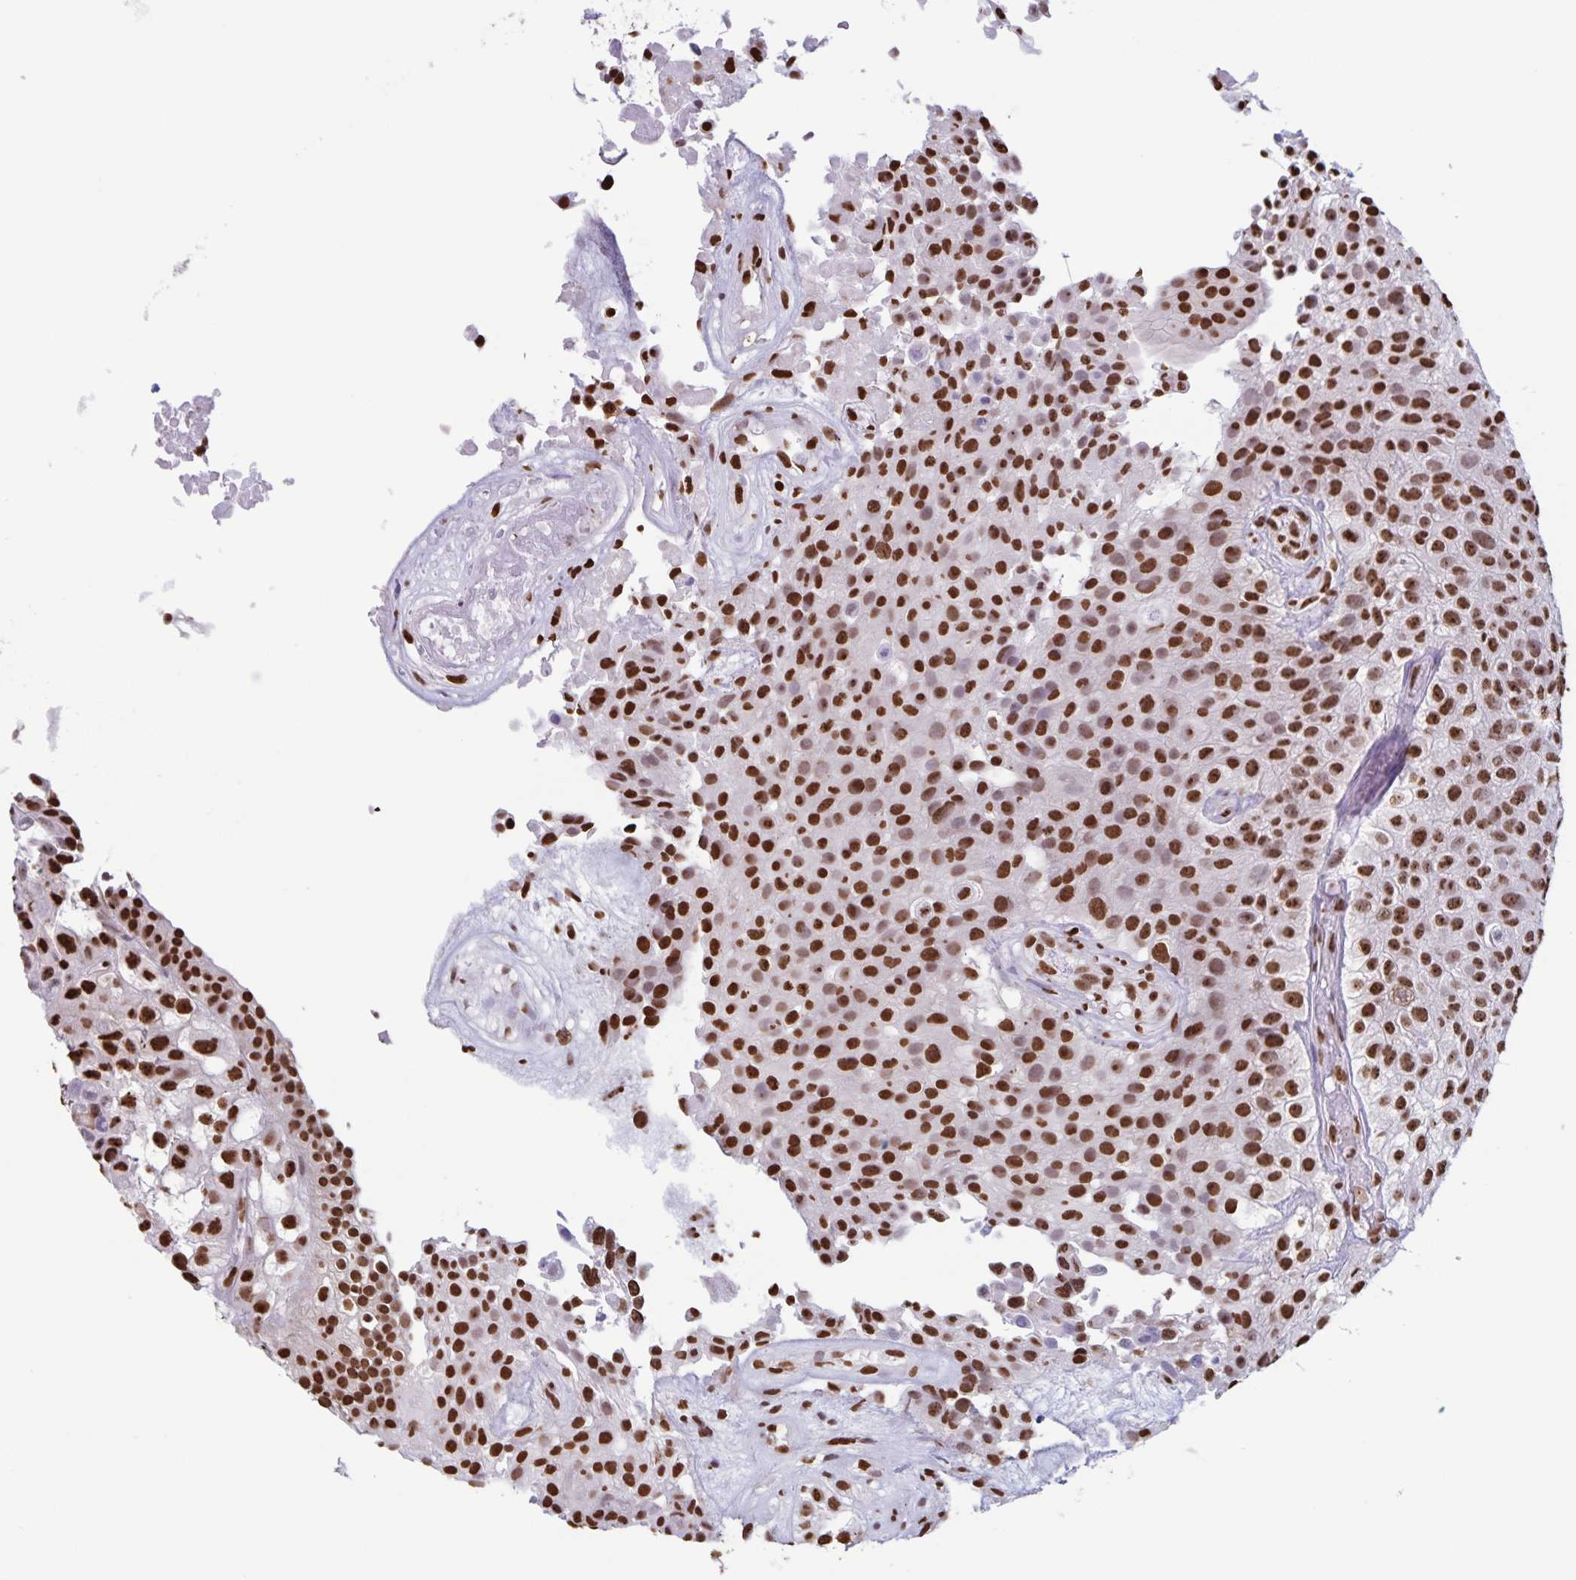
{"staining": {"intensity": "strong", "quantity": ">75%", "location": "nuclear"}, "tissue": "urothelial cancer", "cell_type": "Tumor cells", "image_type": "cancer", "snomed": [{"axis": "morphology", "description": "Urothelial carcinoma, High grade"}, {"axis": "topography", "description": "Urinary bladder"}], "caption": "The photomicrograph reveals immunohistochemical staining of urothelial cancer. There is strong nuclear positivity is identified in approximately >75% of tumor cells.", "gene": "DUT", "patient": {"sex": "male", "age": 56}}